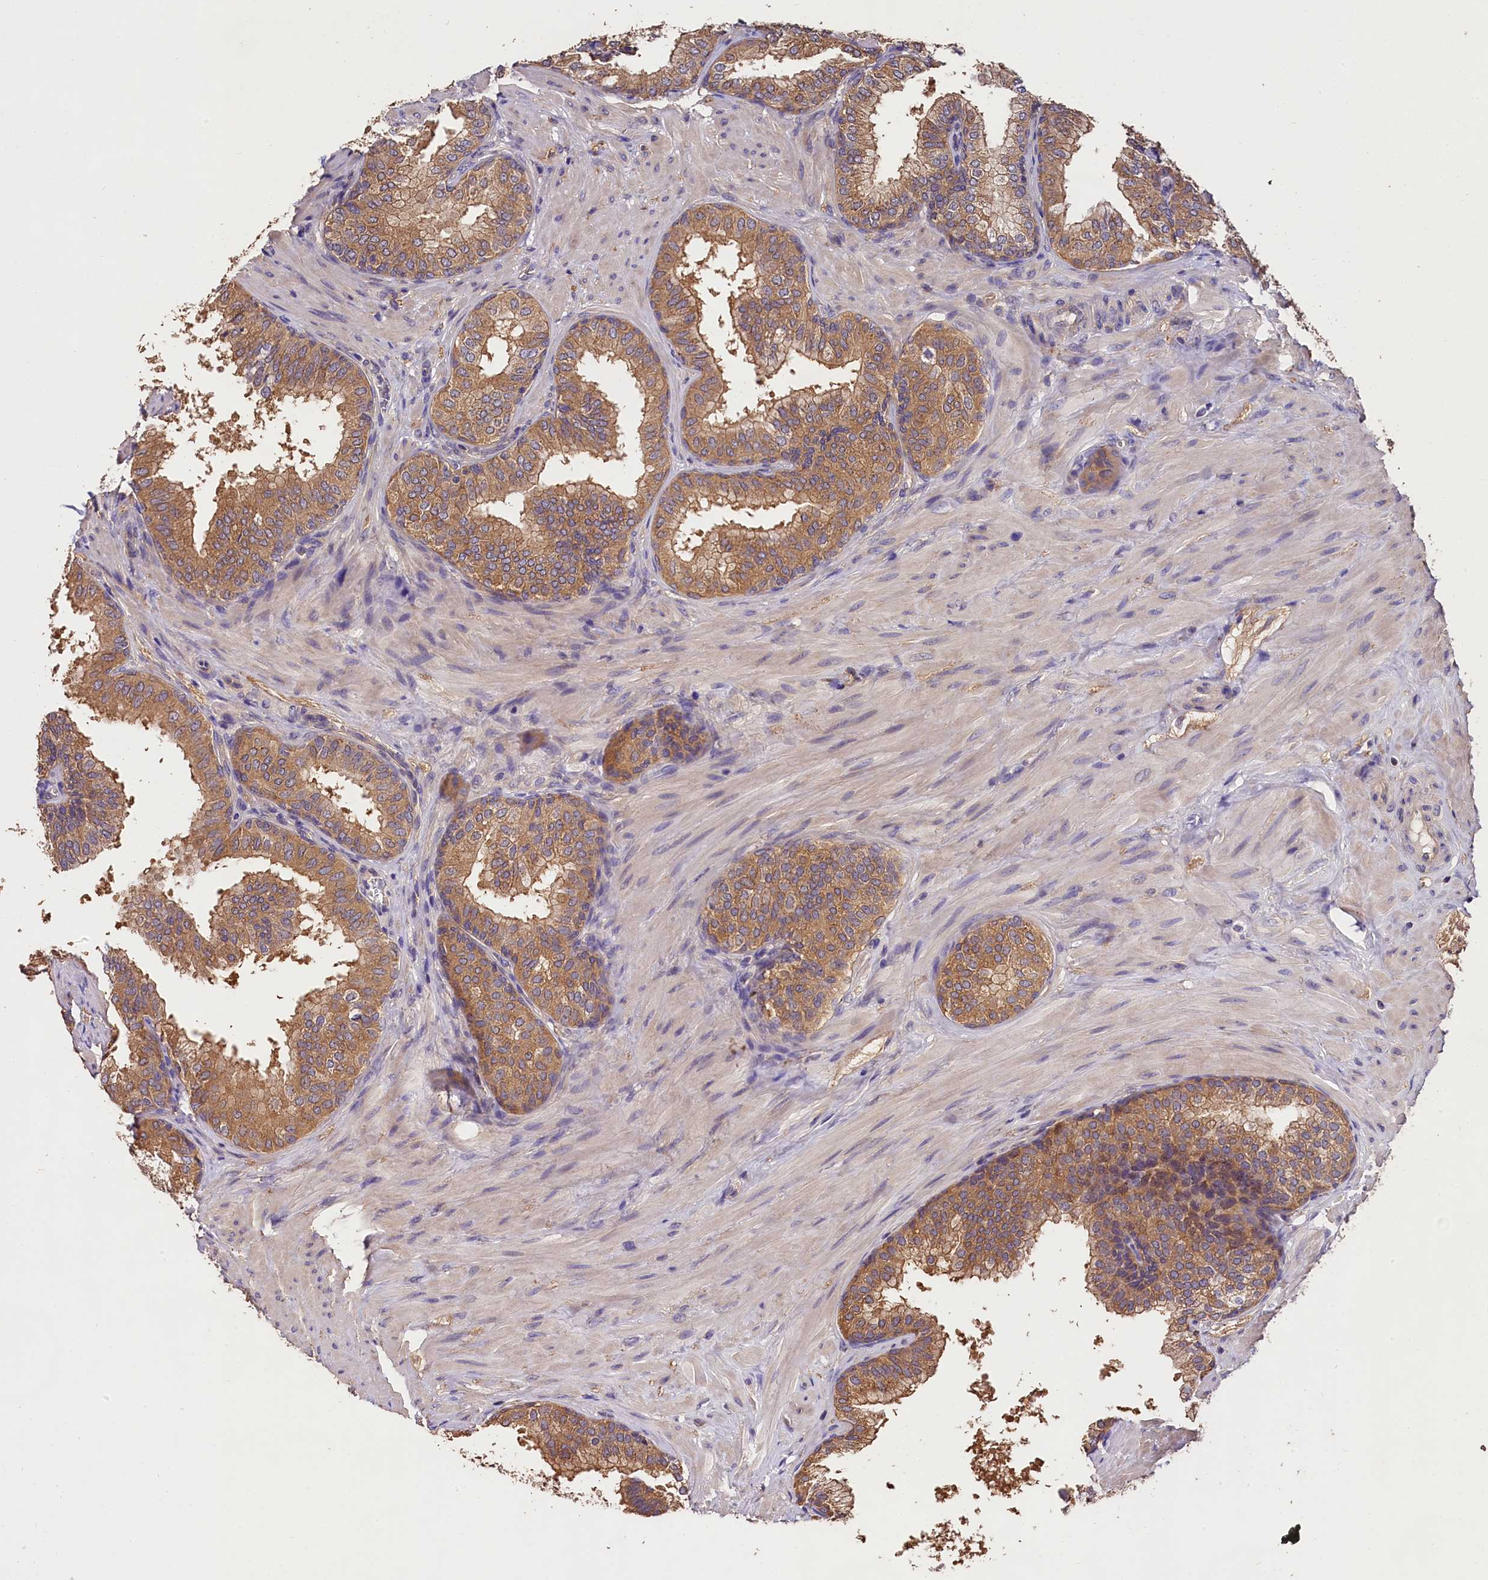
{"staining": {"intensity": "moderate", "quantity": ">75%", "location": "cytoplasmic/membranous"}, "tissue": "prostate", "cell_type": "Glandular cells", "image_type": "normal", "snomed": [{"axis": "morphology", "description": "Normal tissue, NOS"}, {"axis": "topography", "description": "Prostate"}], "caption": "Protein staining of normal prostate demonstrates moderate cytoplasmic/membranous staining in approximately >75% of glandular cells. Using DAB (3,3'-diaminobenzidine) (brown) and hematoxylin (blue) stains, captured at high magnification using brightfield microscopy.", "gene": "OAS3", "patient": {"sex": "male", "age": 60}}